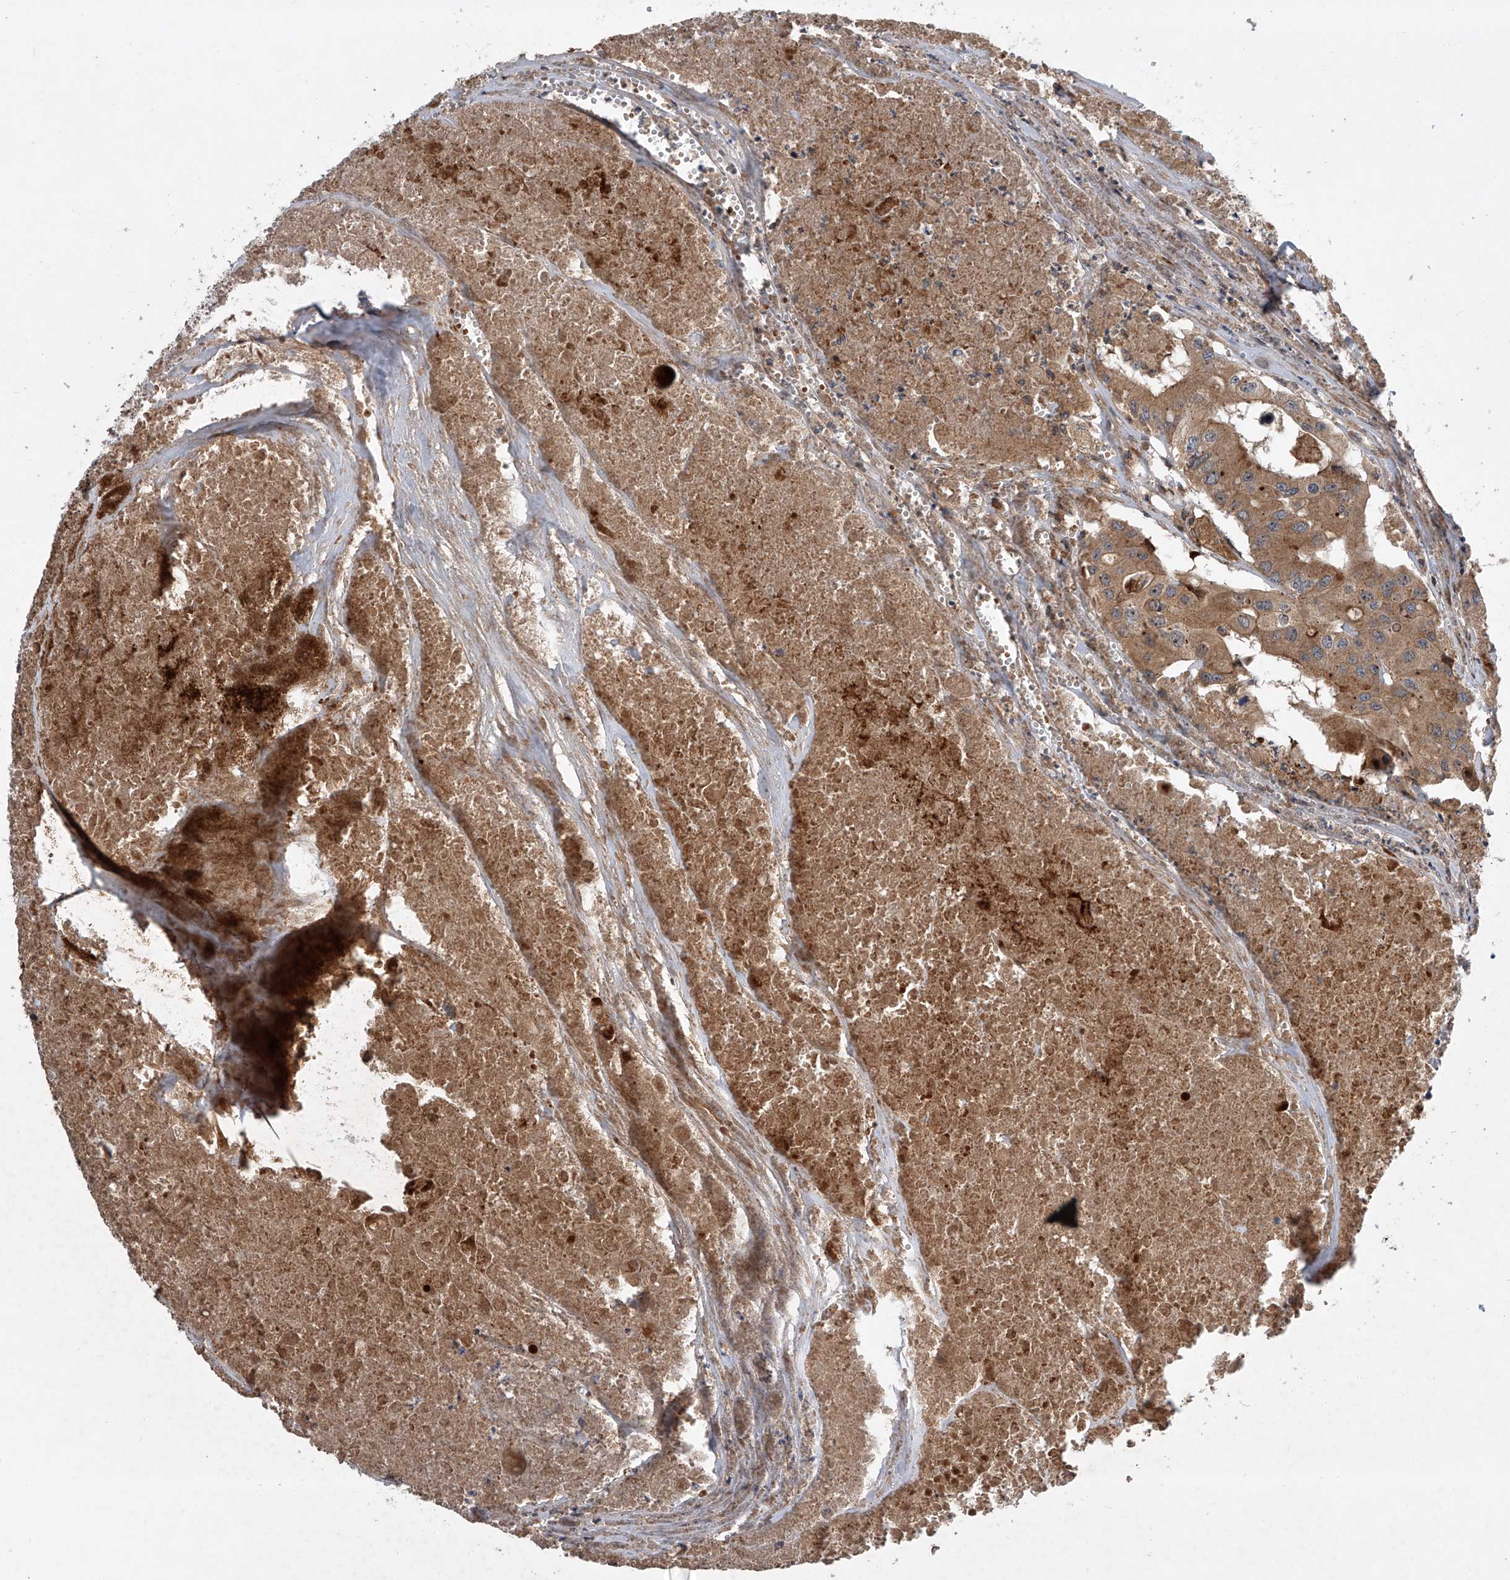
{"staining": {"intensity": "moderate", "quantity": ">75%", "location": "cytoplasmic/membranous"}, "tissue": "colorectal cancer", "cell_type": "Tumor cells", "image_type": "cancer", "snomed": [{"axis": "morphology", "description": "Adenocarcinoma, NOS"}, {"axis": "topography", "description": "Colon"}], "caption": "A micrograph showing moderate cytoplasmic/membranous expression in about >75% of tumor cells in adenocarcinoma (colorectal), as visualized by brown immunohistochemical staining.", "gene": "USP47", "patient": {"sex": "male", "age": 77}}